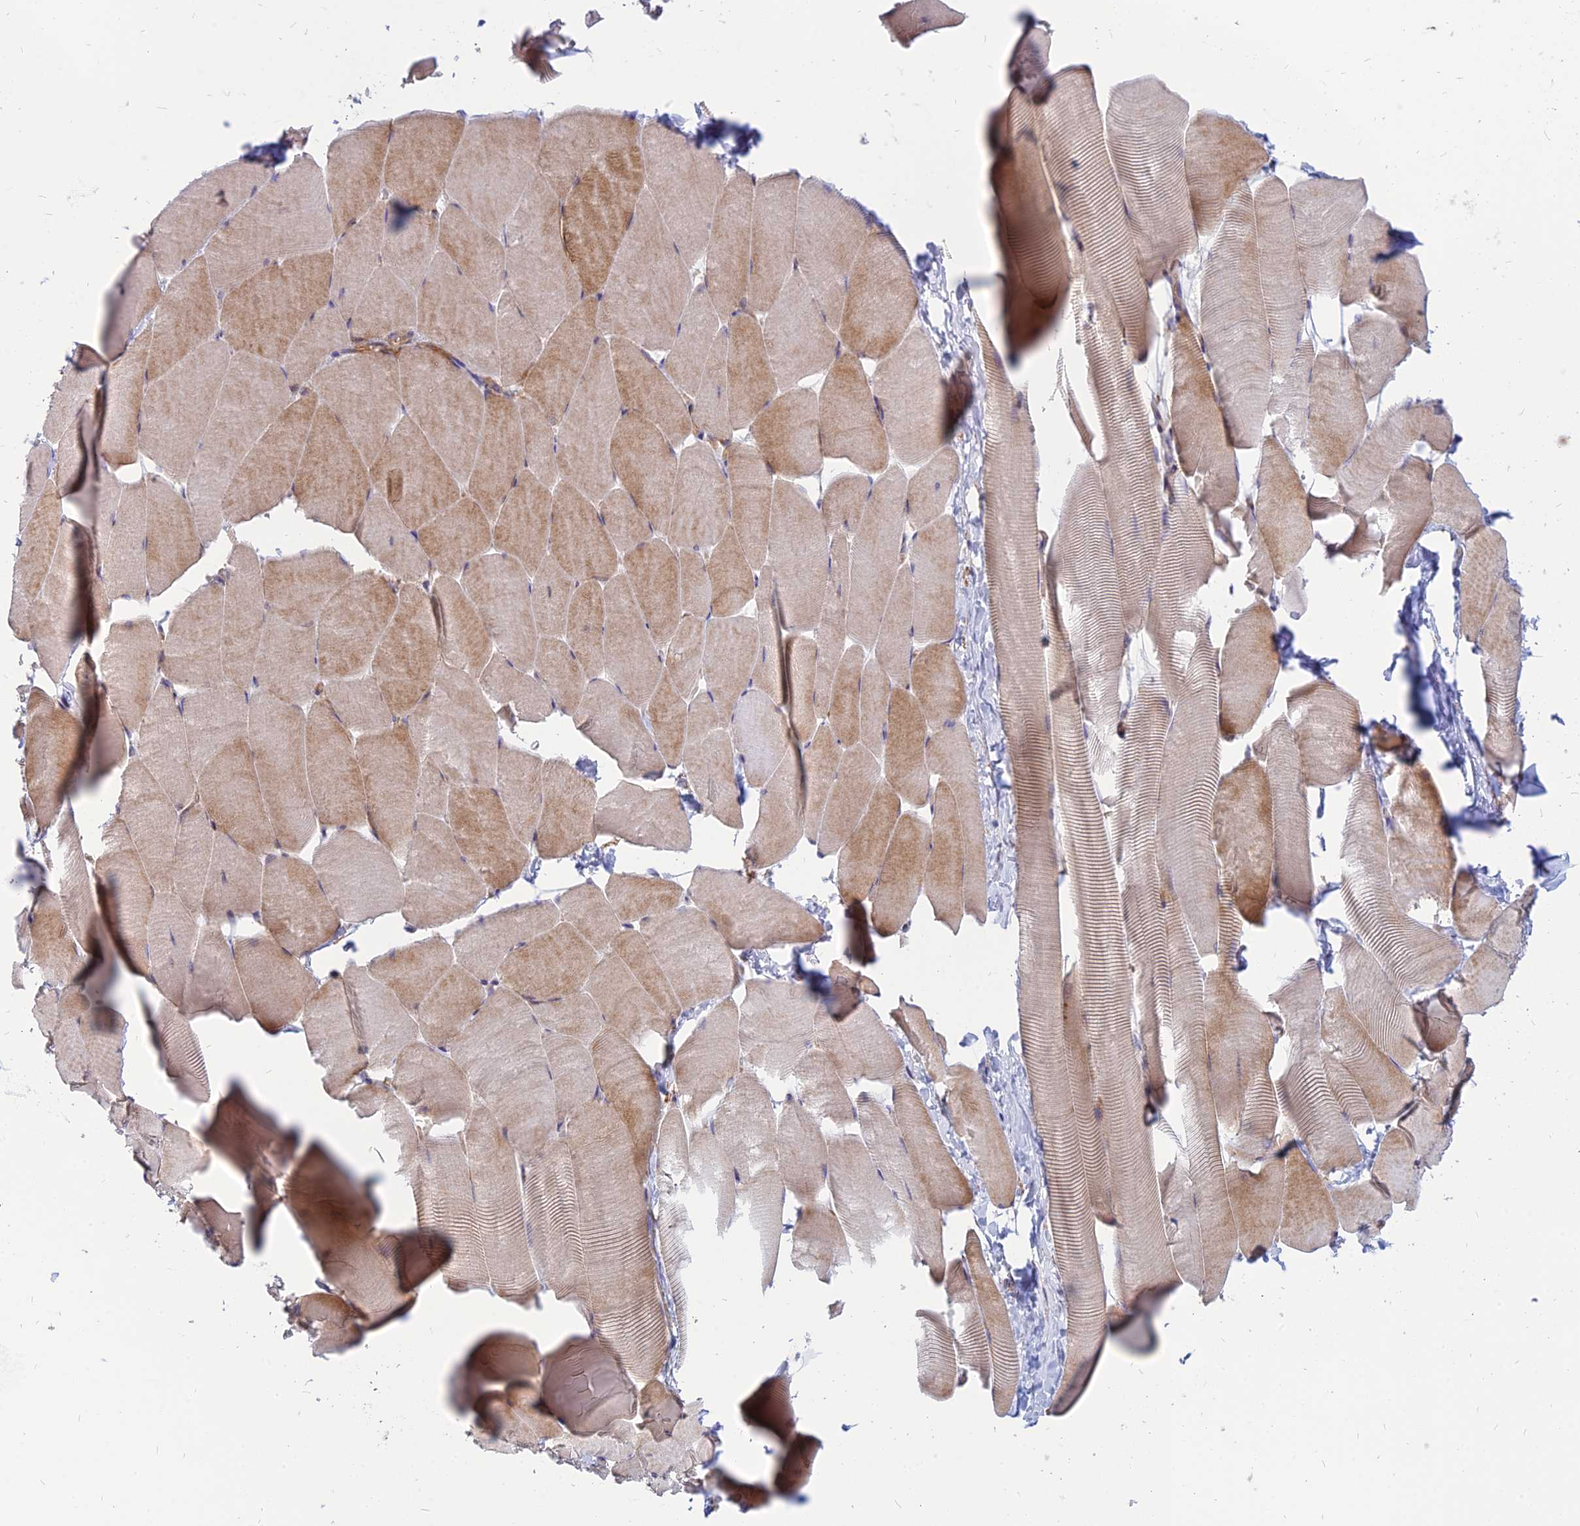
{"staining": {"intensity": "weak", "quantity": "25%-75%", "location": "cytoplasmic/membranous"}, "tissue": "skeletal muscle", "cell_type": "Myocytes", "image_type": "normal", "snomed": [{"axis": "morphology", "description": "Normal tissue, NOS"}, {"axis": "topography", "description": "Skeletal muscle"}], "caption": "Protein expression analysis of benign skeletal muscle exhibits weak cytoplasmic/membranous expression in about 25%-75% of myocytes.", "gene": "PHKA2", "patient": {"sex": "male", "age": 25}}